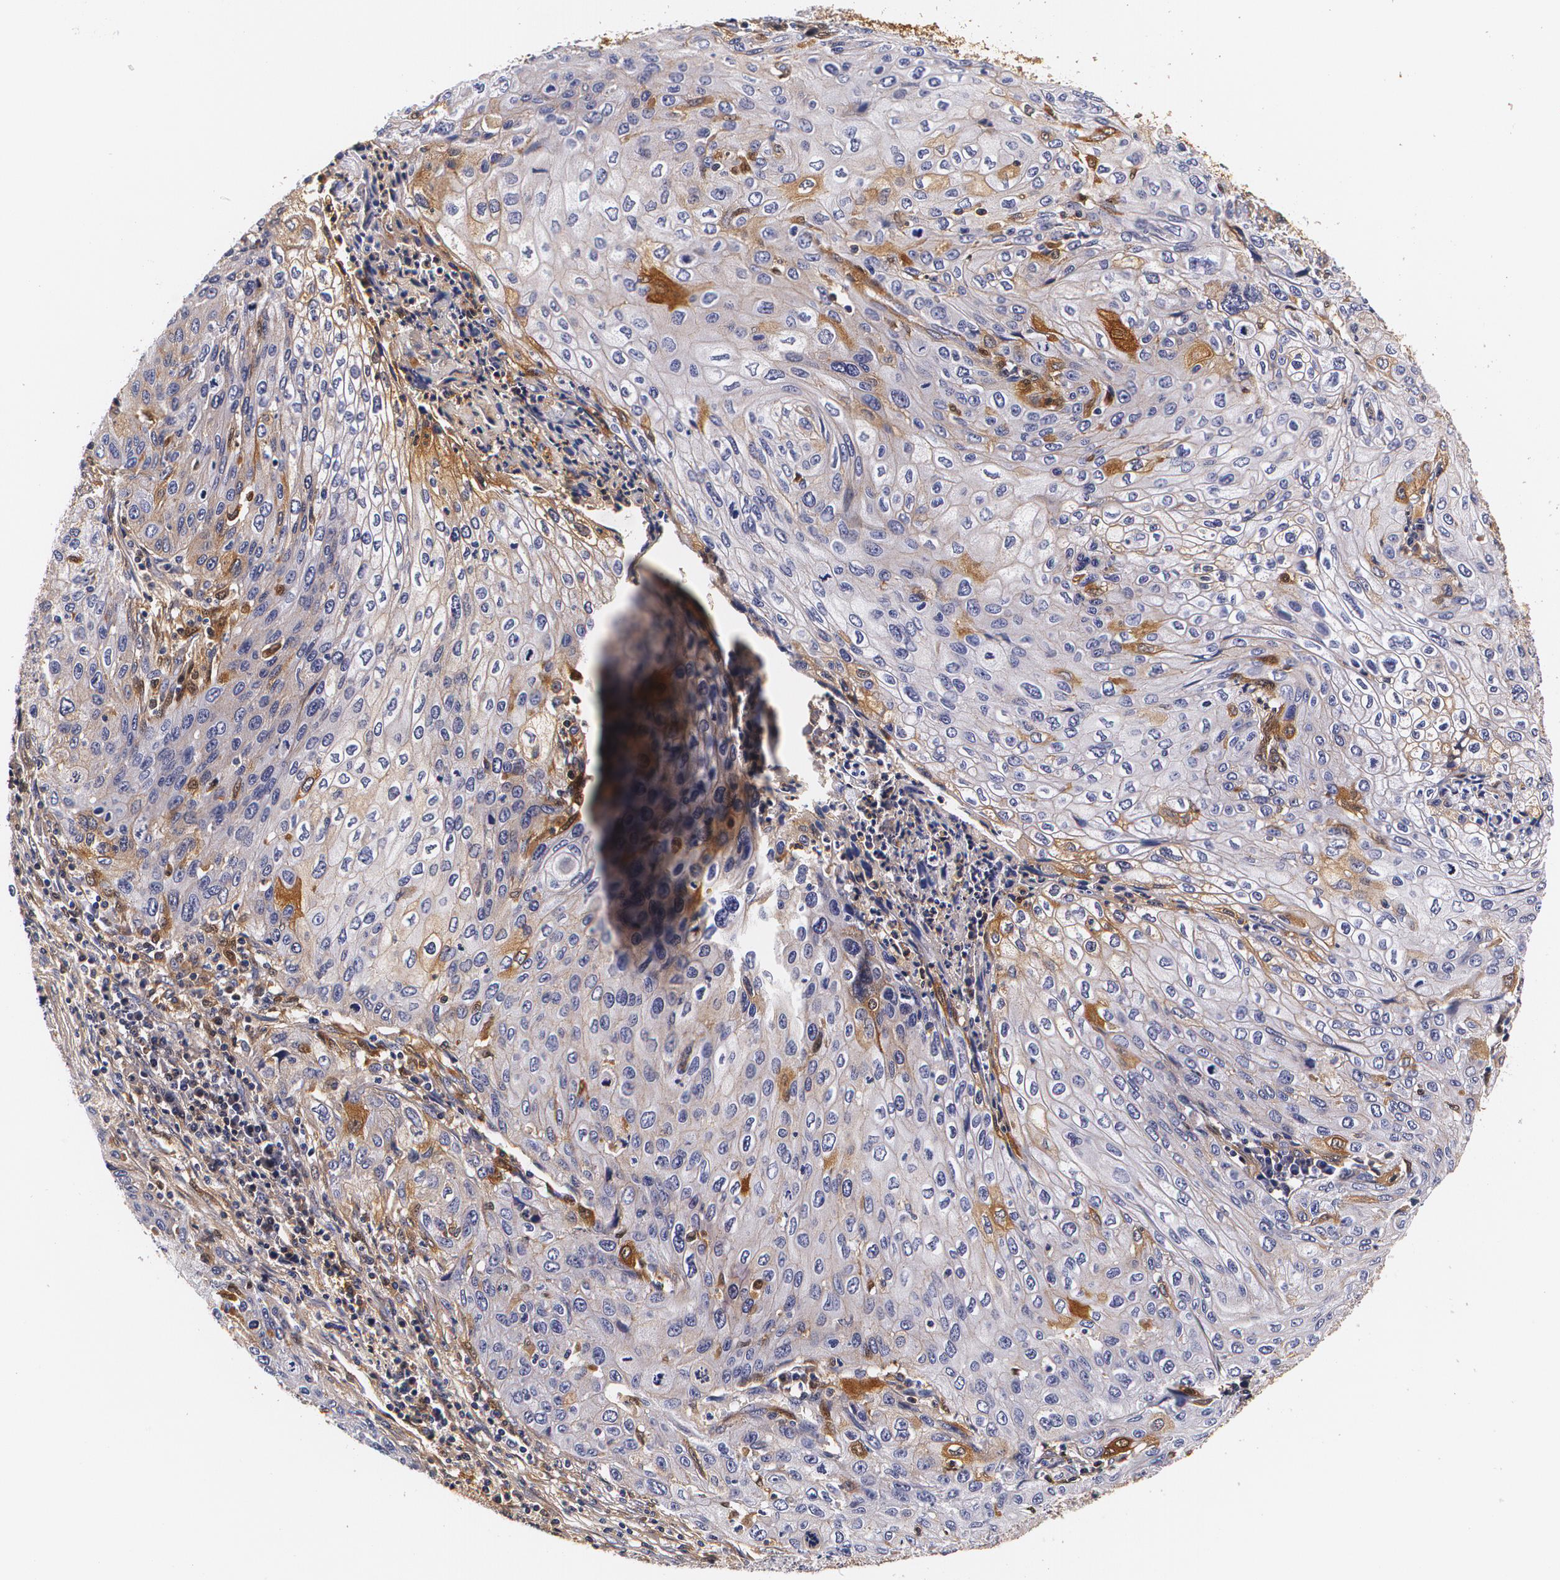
{"staining": {"intensity": "weak", "quantity": "<25%", "location": "cytoplasmic/membranous"}, "tissue": "cervical cancer", "cell_type": "Tumor cells", "image_type": "cancer", "snomed": [{"axis": "morphology", "description": "Squamous cell carcinoma, NOS"}, {"axis": "topography", "description": "Cervix"}], "caption": "Immunohistochemistry photomicrograph of human cervical cancer stained for a protein (brown), which displays no positivity in tumor cells.", "gene": "TTR", "patient": {"sex": "female", "age": 32}}